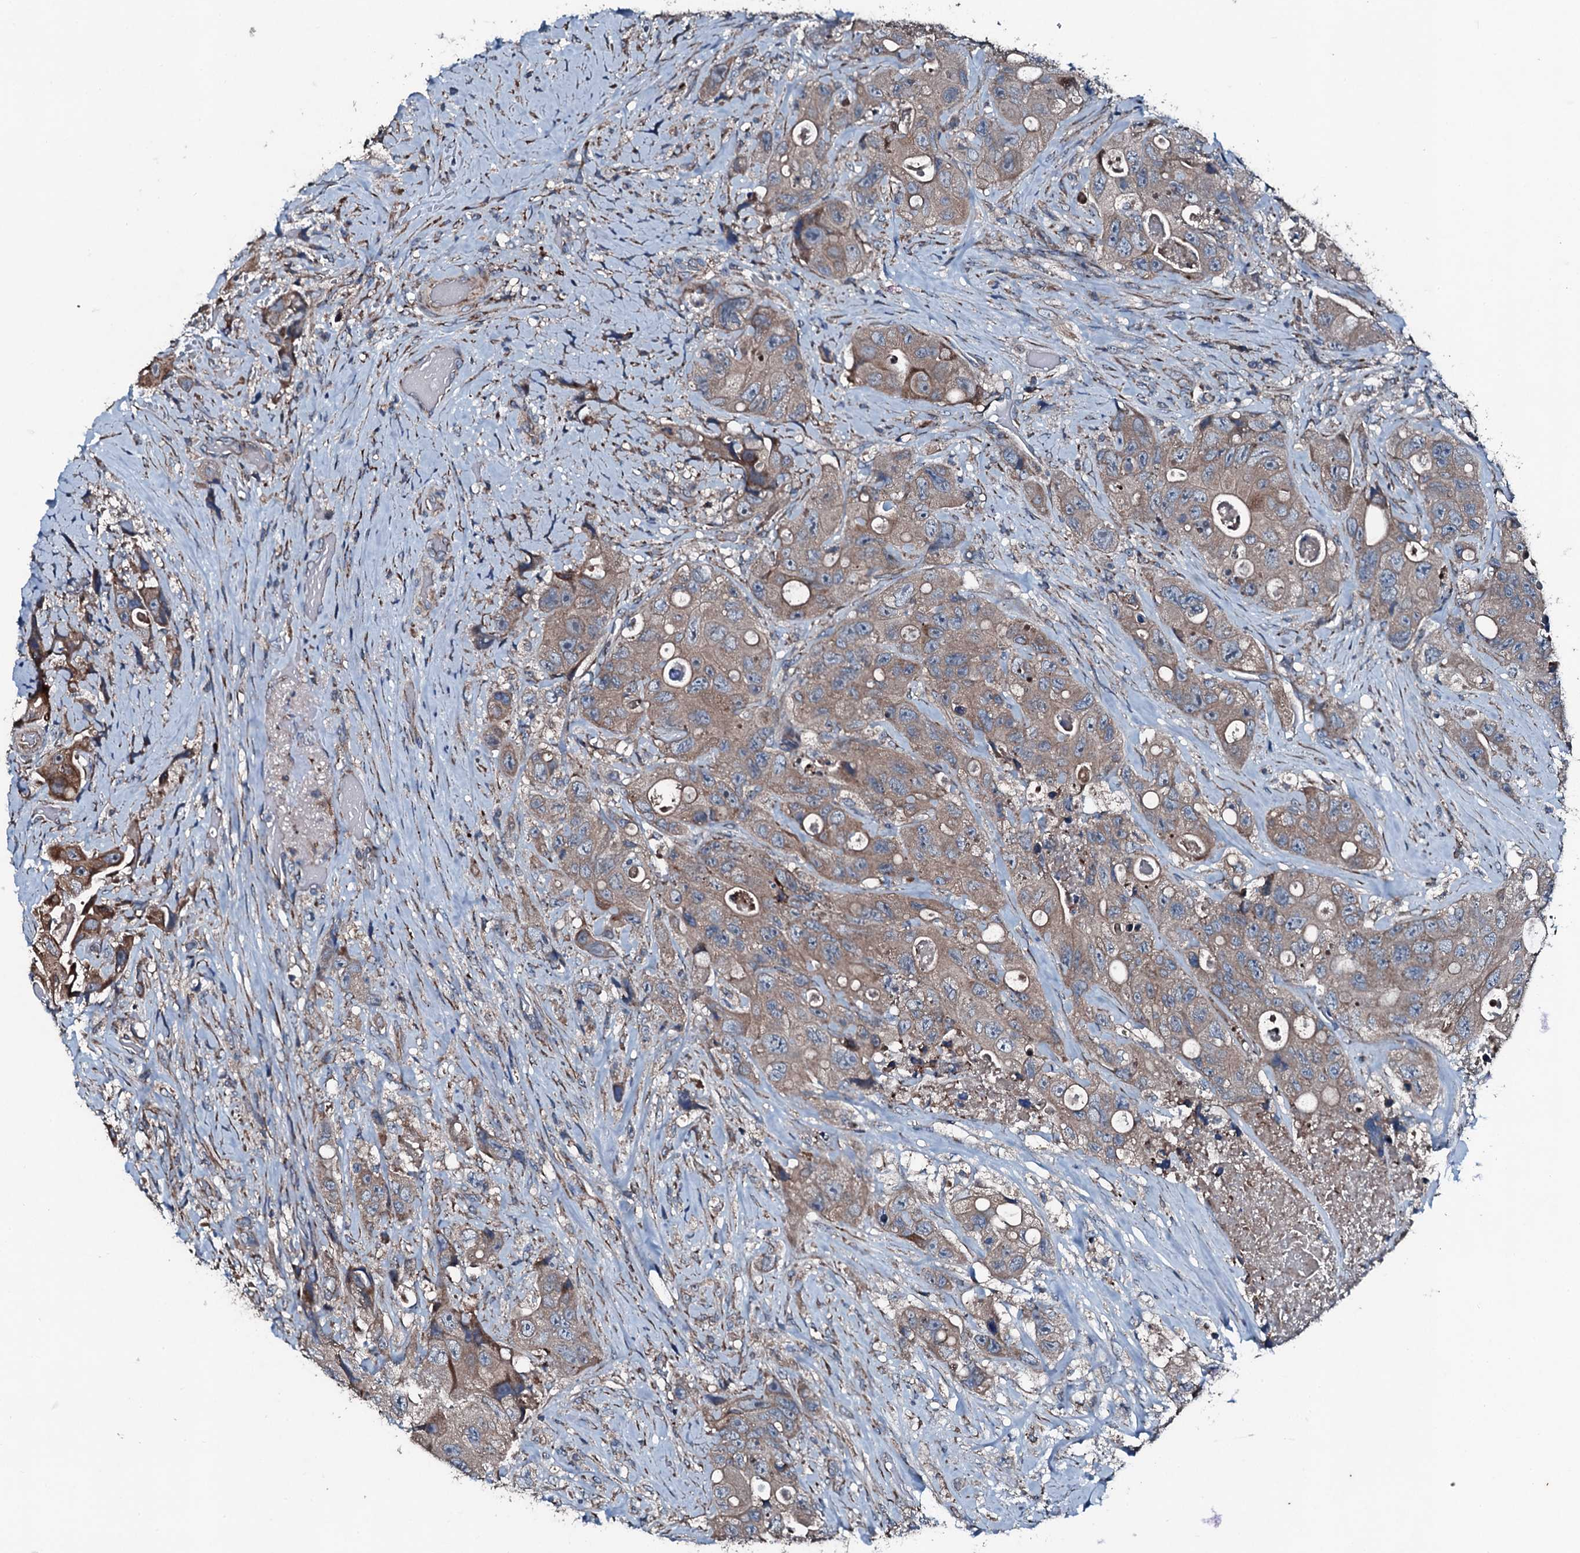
{"staining": {"intensity": "weak", "quantity": ">75%", "location": "cytoplasmic/membranous"}, "tissue": "colorectal cancer", "cell_type": "Tumor cells", "image_type": "cancer", "snomed": [{"axis": "morphology", "description": "Adenocarcinoma, NOS"}, {"axis": "topography", "description": "Colon"}], "caption": "Immunohistochemical staining of colorectal cancer shows low levels of weak cytoplasmic/membranous protein staining in about >75% of tumor cells.", "gene": "ACSS3", "patient": {"sex": "female", "age": 46}}